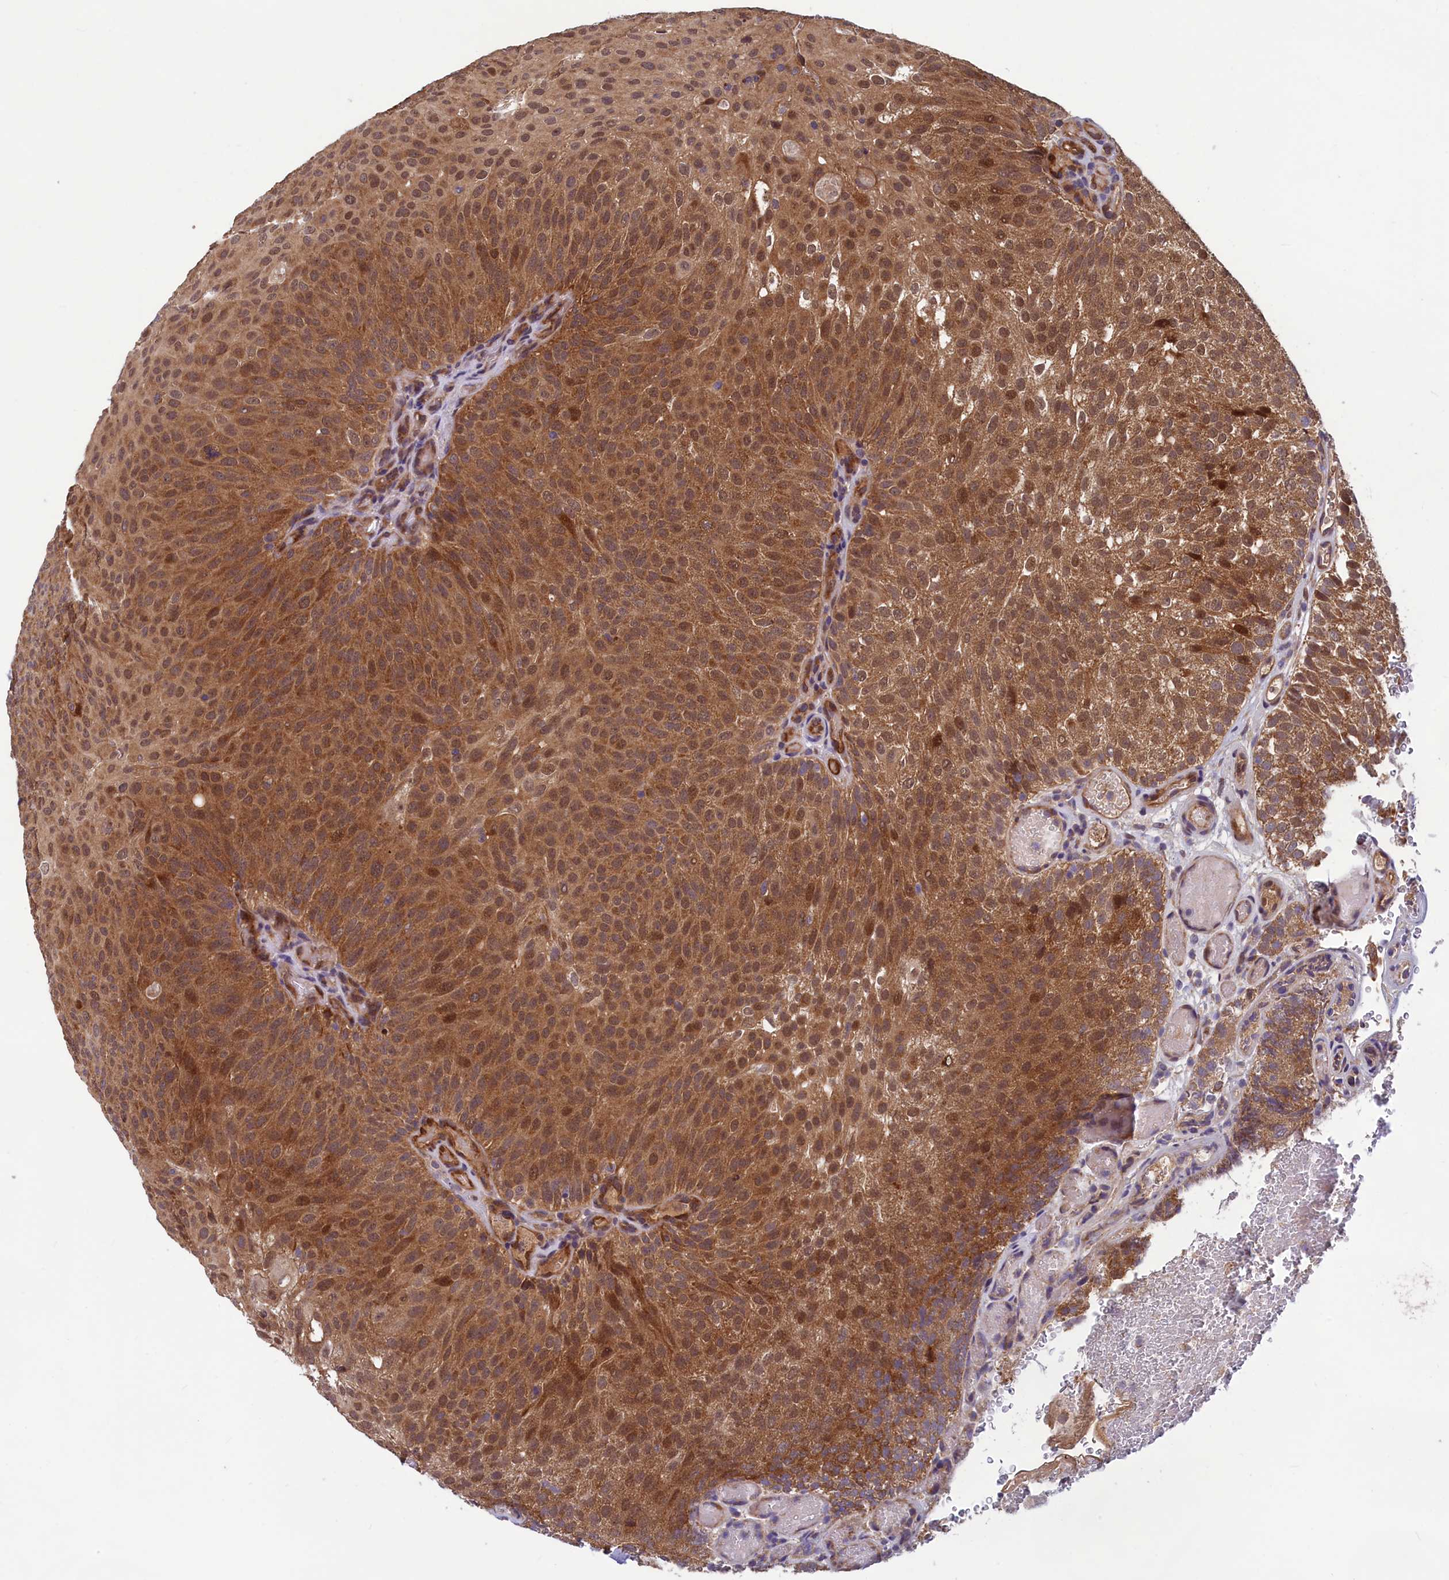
{"staining": {"intensity": "moderate", "quantity": ">75%", "location": "cytoplasmic/membranous,nuclear"}, "tissue": "urothelial cancer", "cell_type": "Tumor cells", "image_type": "cancer", "snomed": [{"axis": "morphology", "description": "Urothelial carcinoma, Low grade"}, {"axis": "topography", "description": "Urinary bladder"}], "caption": "DAB immunohistochemical staining of low-grade urothelial carcinoma reveals moderate cytoplasmic/membranous and nuclear protein expression in approximately >75% of tumor cells. The protein is stained brown, and the nuclei are stained in blue (DAB (3,3'-diaminobenzidine) IHC with brightfield microscopy, high magnification).", "gene": "CCDC15", "patient": {"sex": "male", "age": 78}}